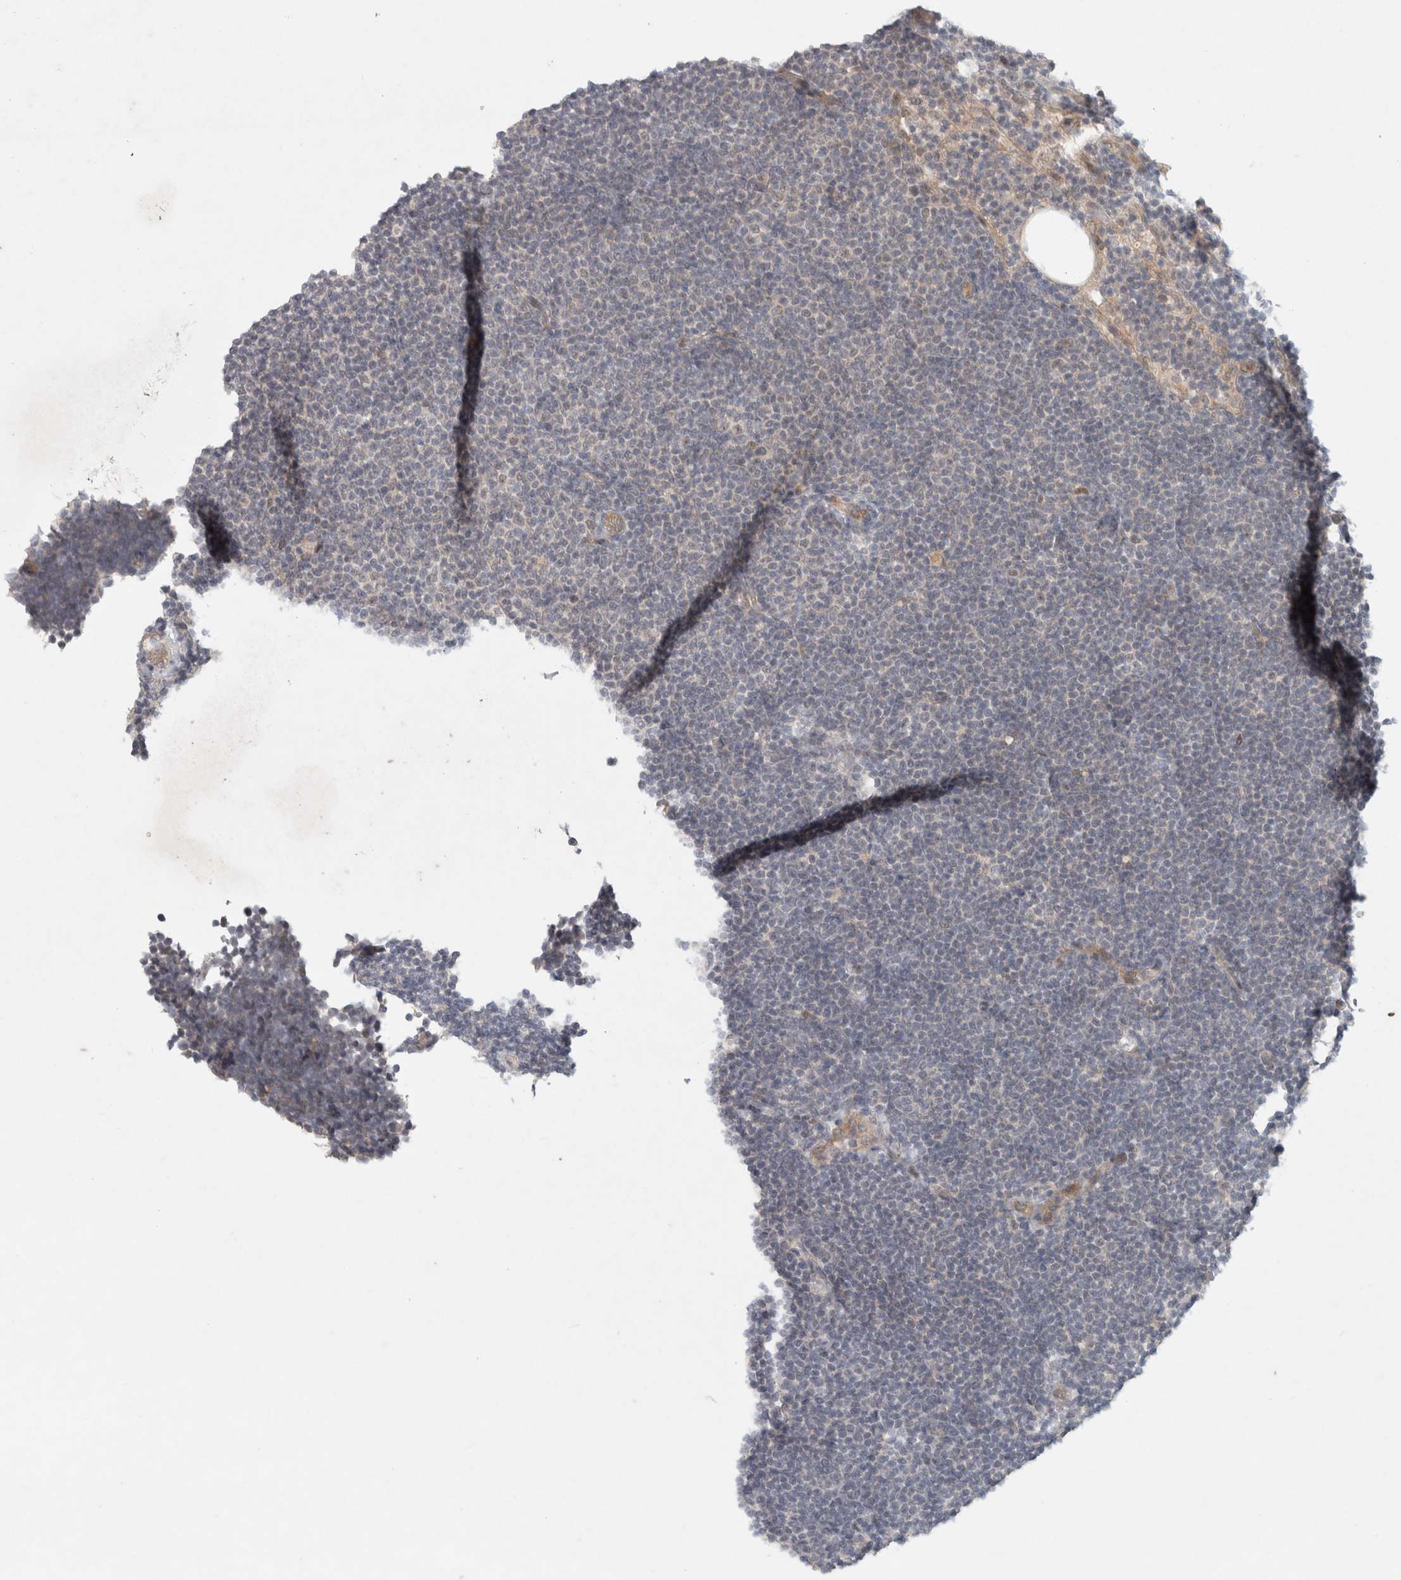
{"staining": {"intensity": "negative", "quantity": "none", "location": "none"}, "tissue": "lymphoma", "cell_type": "Tumor cells", "image_type": "cancer", "snomed": [{"axis": "morphology", "description": "Malignant lymphoma, non-Hodgkin's type, Low grade"}, {"axis": "topography", "description": "Lymph node"}], "caption": "Immunohistochemical staining of lymphoma shows no significant staining in tumor cells. (DAB (3,3'-diaminobenzidine) IHC, high magnification).", "gene": "RASAL2", "patient": {"sex": "female", "age": 53}}